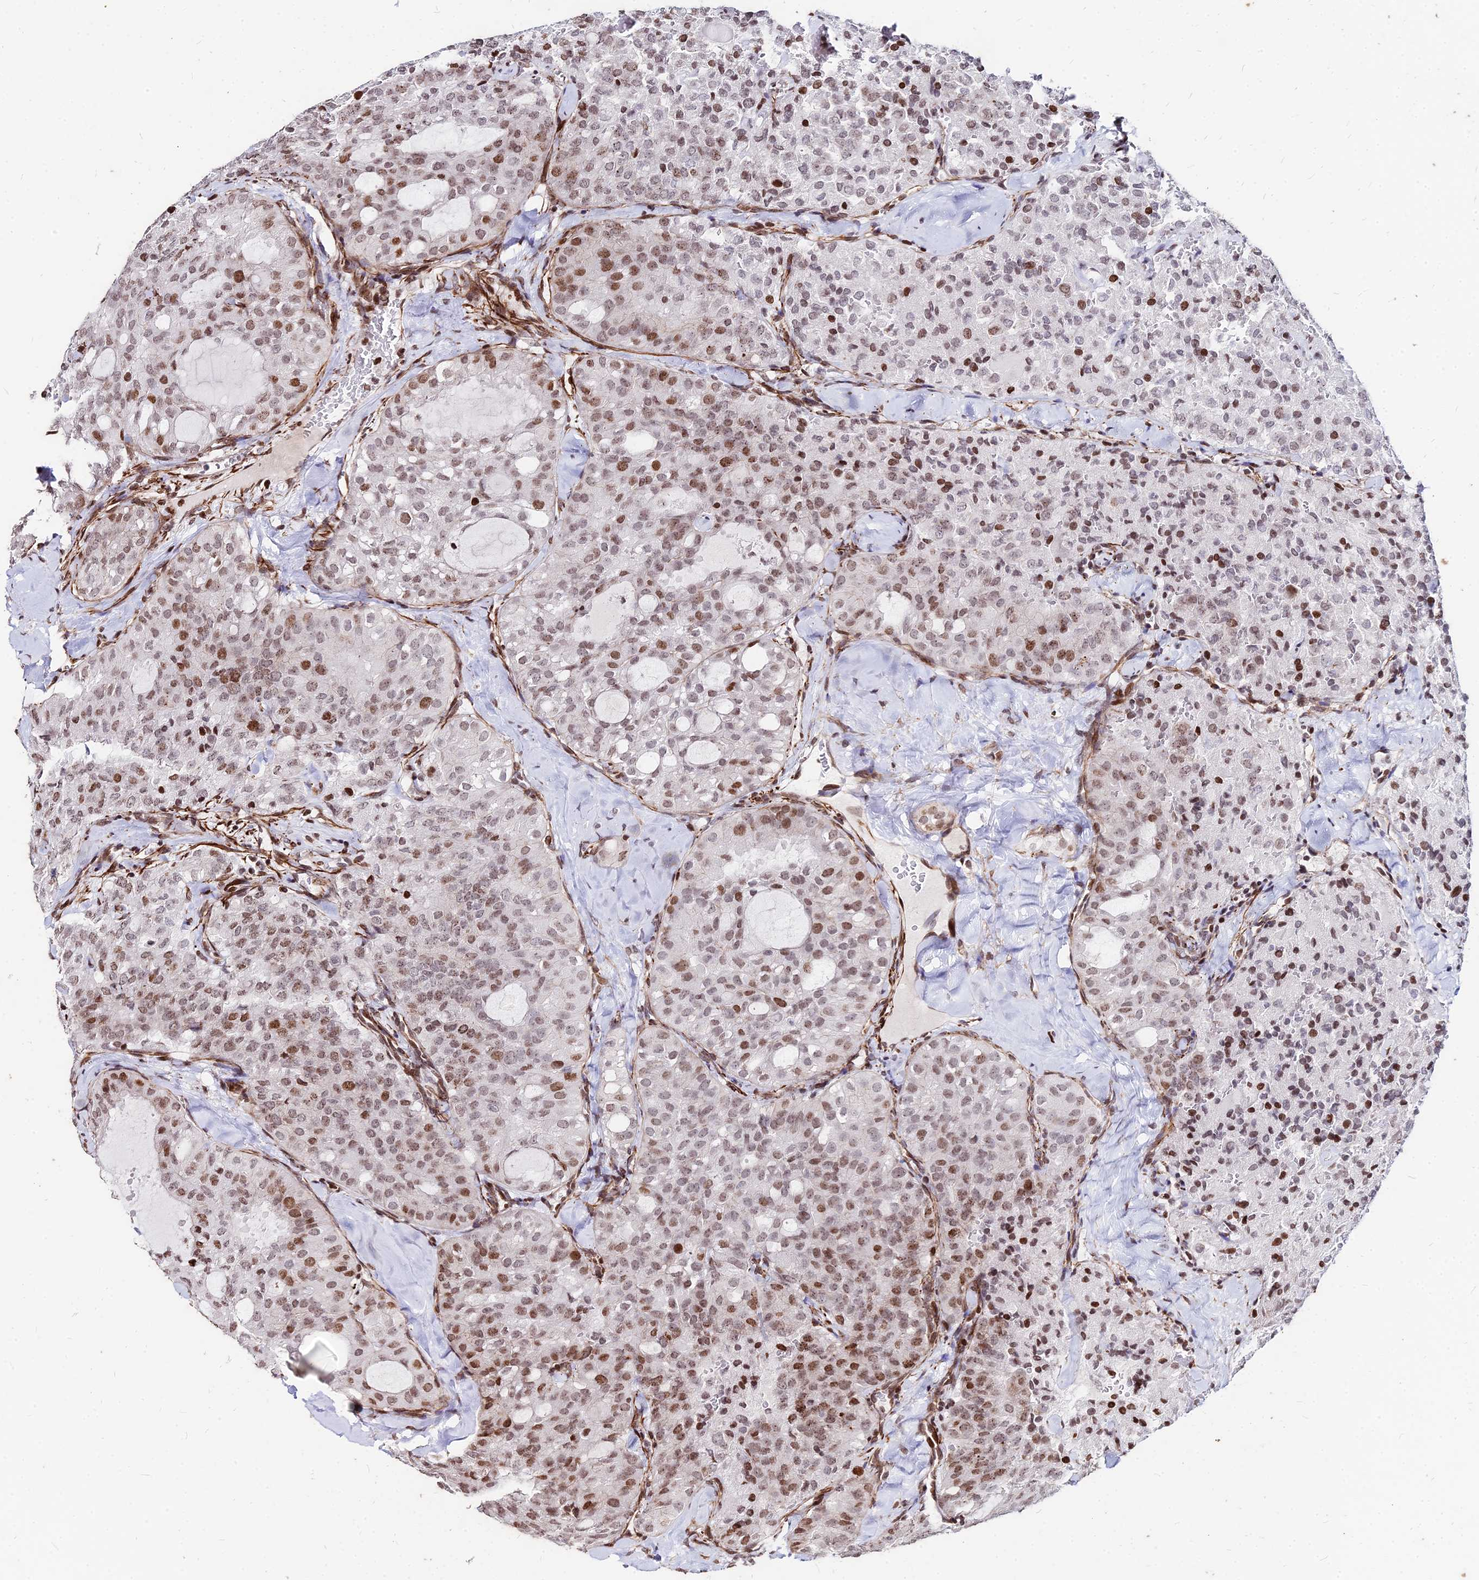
{"staining": {"intensity": "moderate", "quantity": ">75%", "location": "nuclear"}, "tissue": "thyroid cancer", "cell_type": "Tumor cells", "image_type": "cancer", "snomed": [{"axis": "morphology", "description": "Follicular adenoma carcinoma, NOS"}, {"axis": "topography", "description": "Thyroid gland"}], "caption": "Tumor cells display medium levels of moderate nuclear staining in about >75% of cells in human thyroid follicular adenoma carcinoma.", "gene": "NYAP2", "patient": {"sex": "male", "age": 75}}